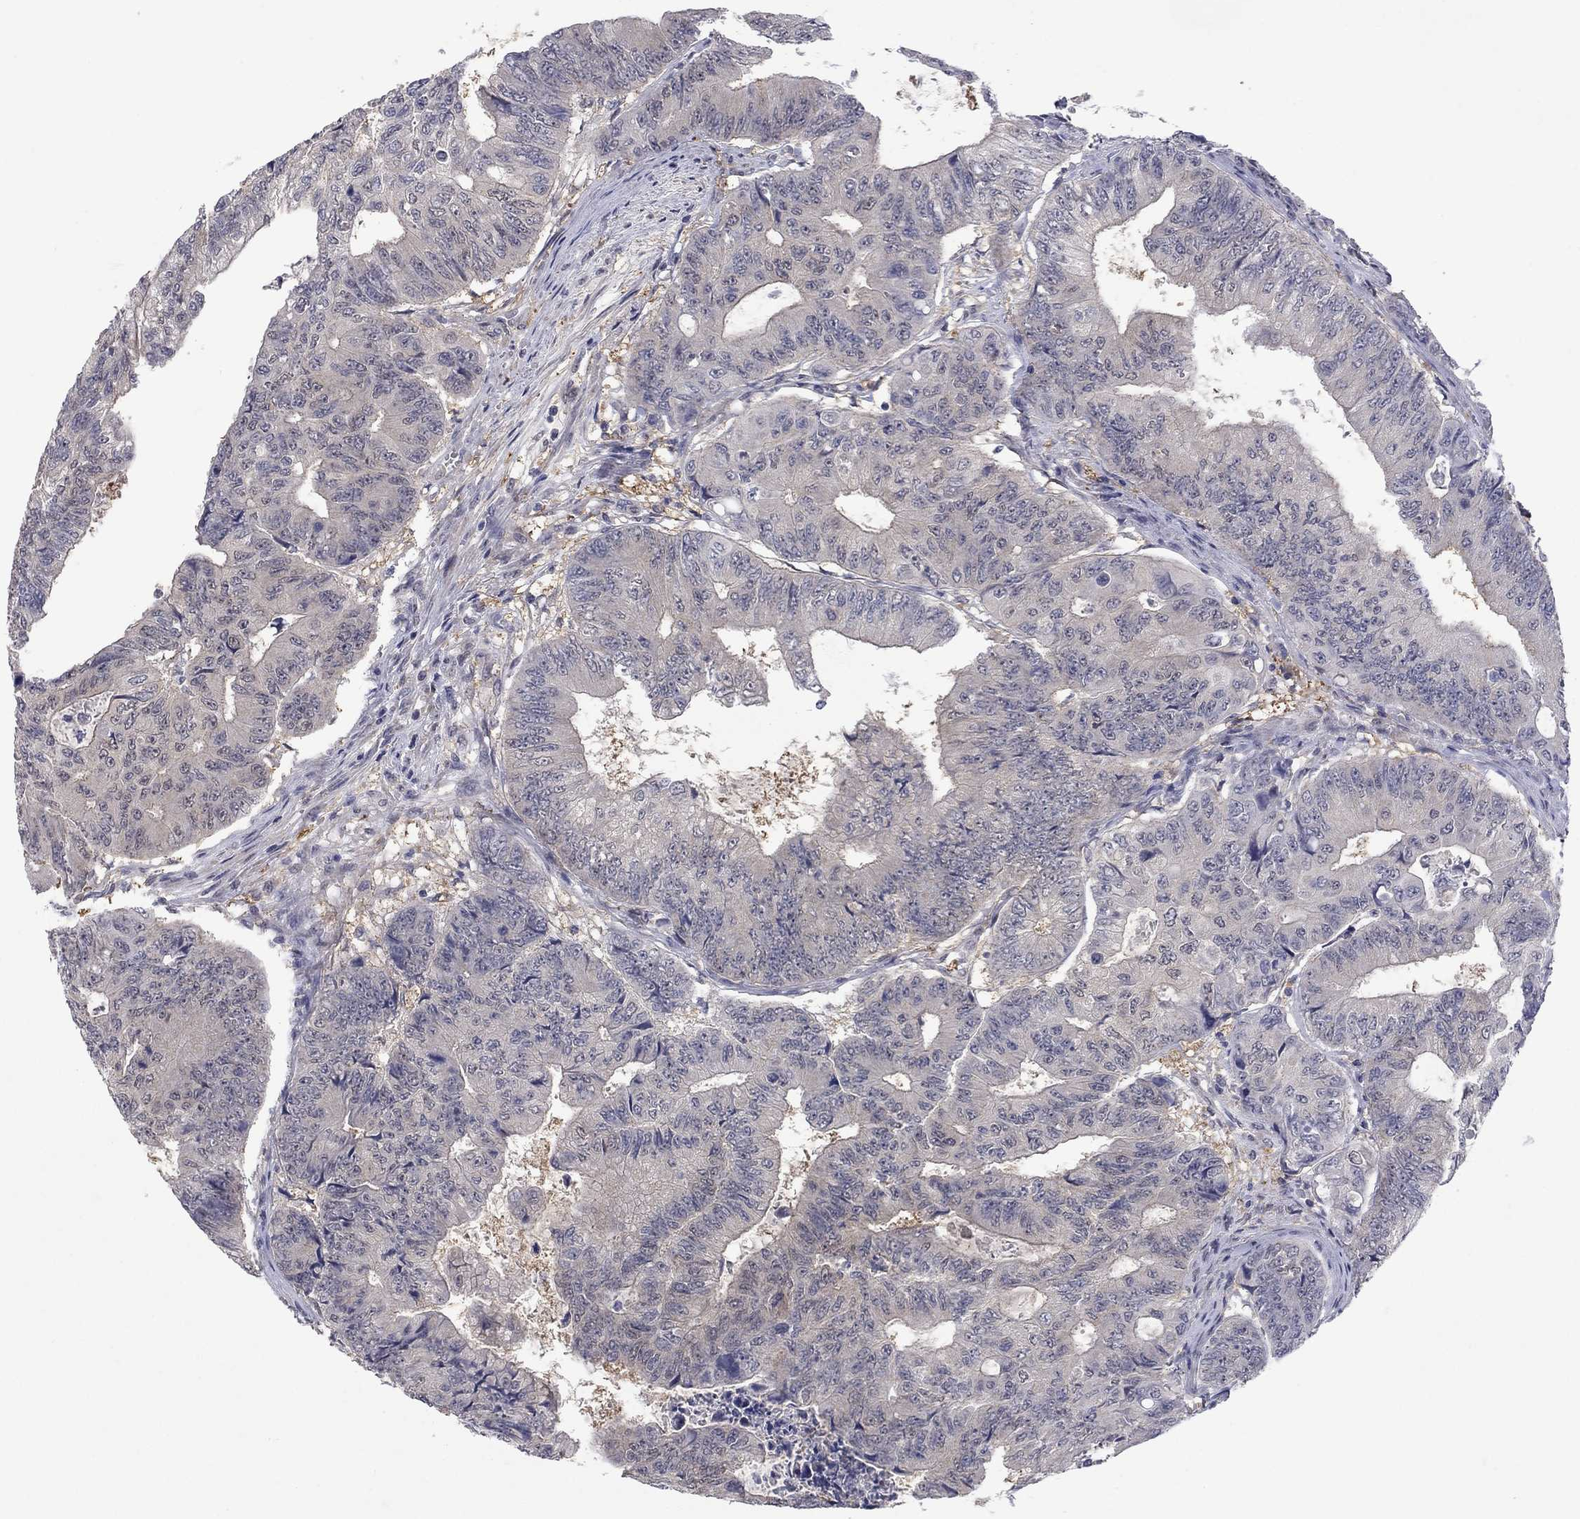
{"staining": {"intensity": "negative", "quantity": "none", "location": "none"}, "tissue": "colorectal cancer", "cell_type": "Tumor cells", "image_type": "cancer", "snomed": [{"axis": "morphology", "description": "Adenocarcinoma, NOS"}, {"axis": "topography", "description": "Colon"}], "caption": "An image of human colorectal adenocarcinoma is negative for staining in tumor cells.", "gene": "CBR1", "patient": {"sex": "female", "age": 48}}